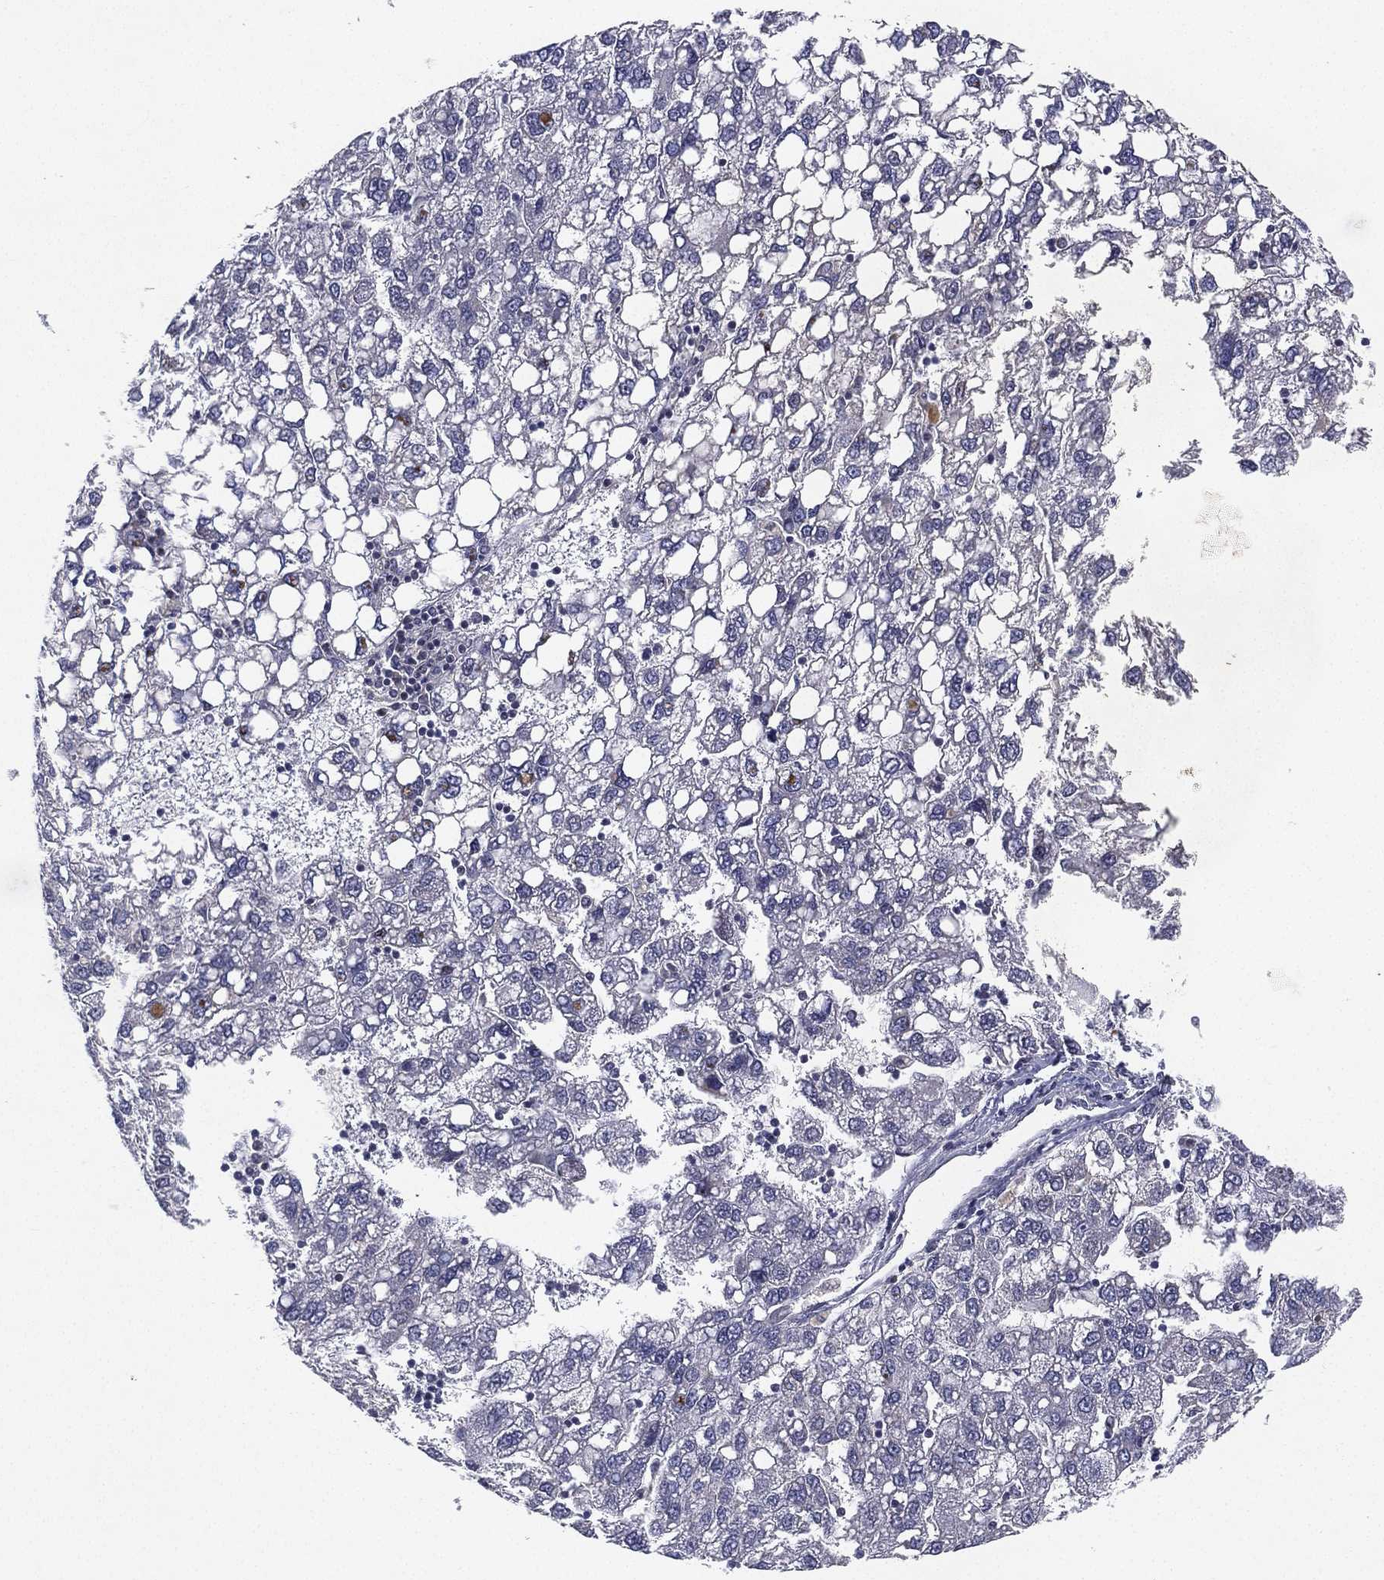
{"staining": {"intensity": "negative", "quantity": "none", "location": "none"}, "tissue": "liver cancer", "cell_type": "Tumor cells", "image_type": "cancer", "snomed": [{"axis": "morphology", "description": "Carcinoma, Hepatocellular, NOS"}, {"axis": "topography", "description": "Liver"}], "caption": "This is a micrograph of IHC staining of hepatocellular carcinoma (liver), which shows no expression in tumor cells.", "gene": "MS4A8", "patient": {"sex": "female", "age": 82}}